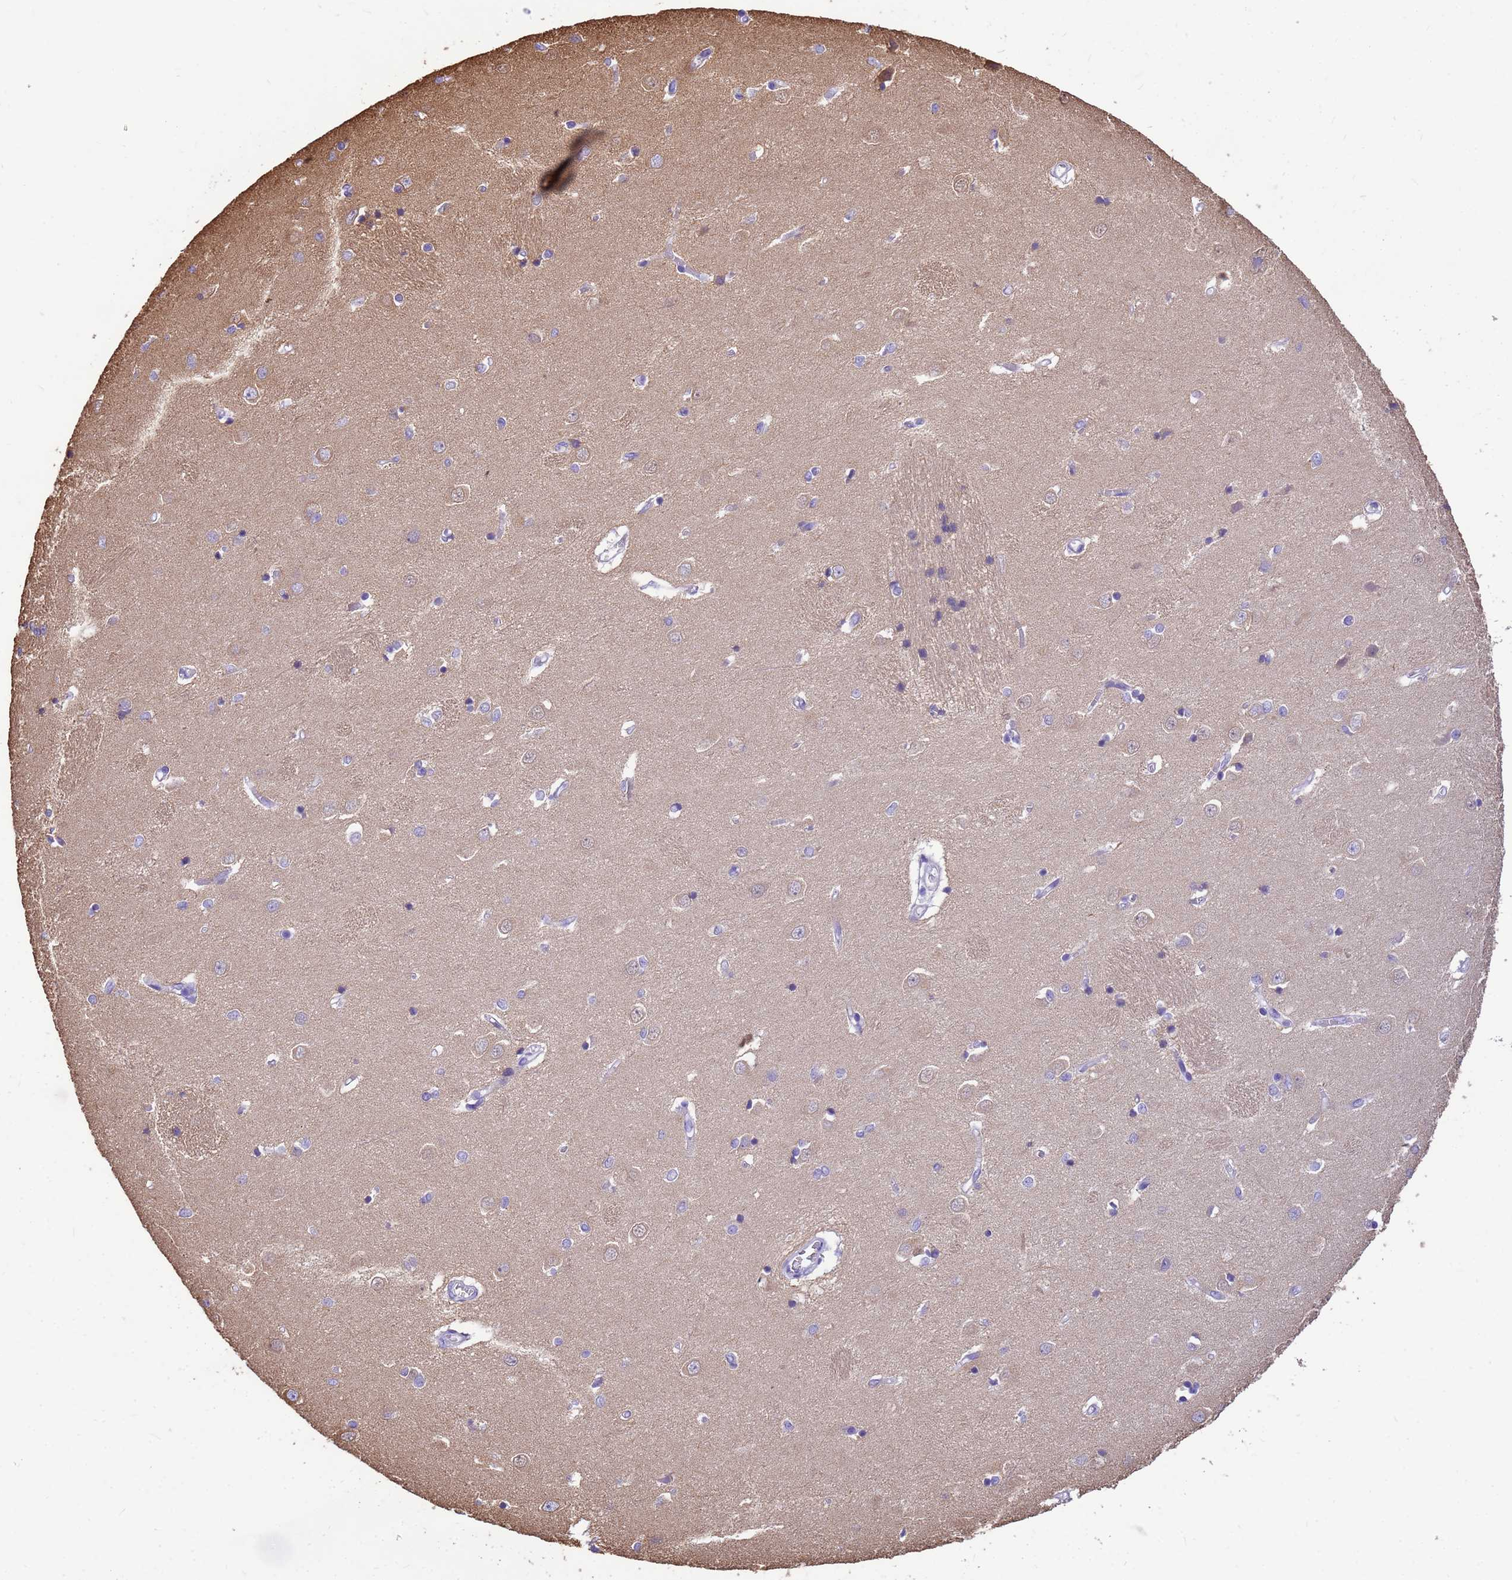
{"staining": {"intensity": "moderate", "quantity": "<25%", "location": "cytoplasmic/membranous,nuclear"}, "tissue": "caudate", "cell_type": "Glial cells", "image_type": "normal", "snomed": [{"axis": "morphology", "description": "Normal tissue, NOS"}, {"axis": "topography", "description": "Lateral ventricle wall"}], "caption": "The histopathology image exhibits a brown stain indicating the presence of a protein in the cytoplasmic/membranous,nuclear of glial cells in caudate.", "gene": "ENSG00000198211", "patient": {"sex": "male", "age": 37}}